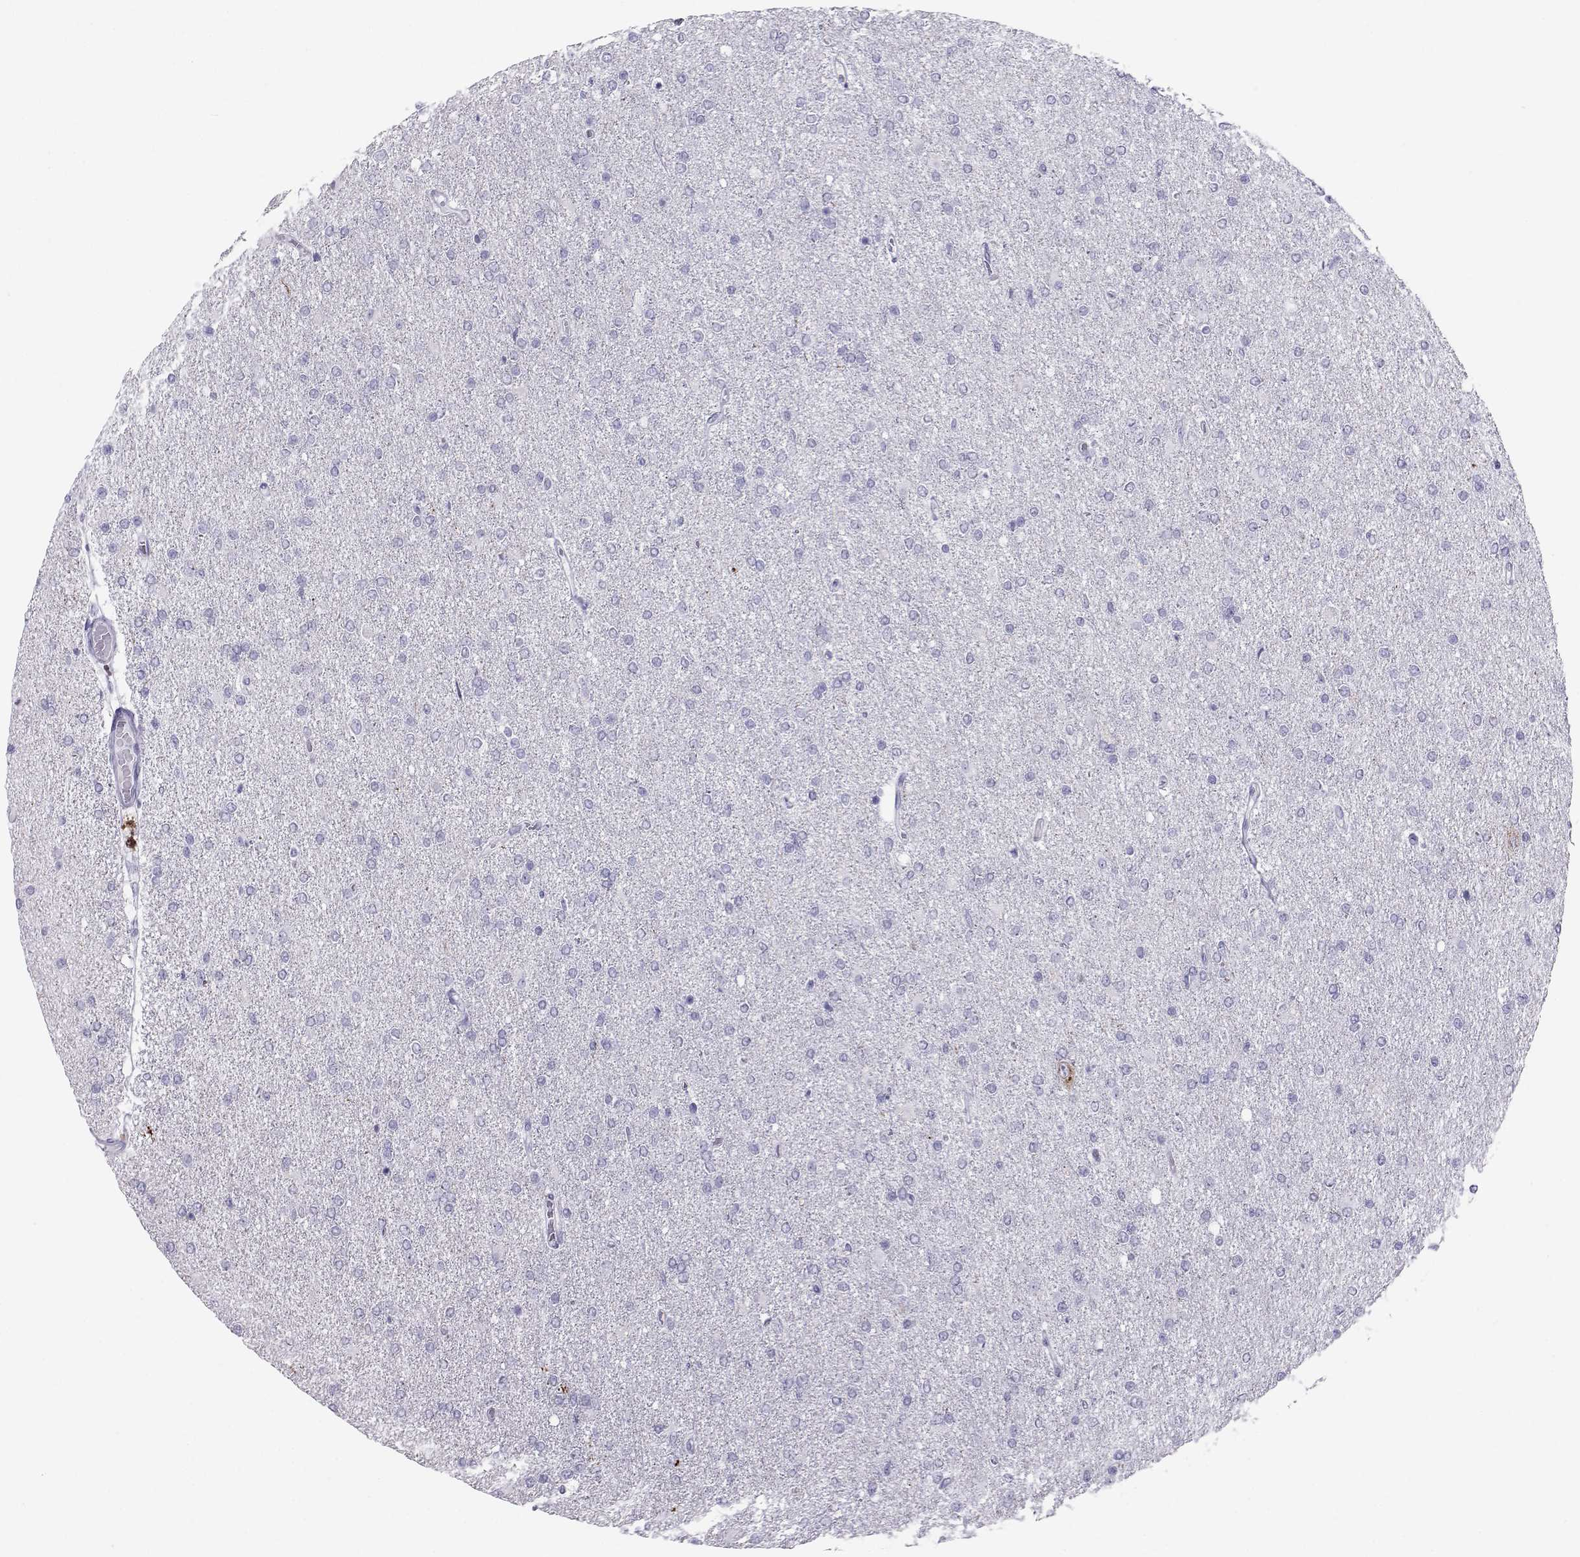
{"staining": {"intensity": "negative", "quantity": "none", "location": "none"}, "tissue": "glioma", "cell_type": "Tumor cells", "image_type": "cancer", "snomed": [{"axis": "morphology", "description": "Glioma, malignant, High grade"}, {"axis": "topography", "description": "Cerebral cortex"}], "caption": "Tumor cells show no significant protein expression in glioma. The staining is performed using DAB brown chromogen with nuclei counter-stained in using hematoxylin.", "gene": "SST", "patient": {"sex": "male", "age": 70}}